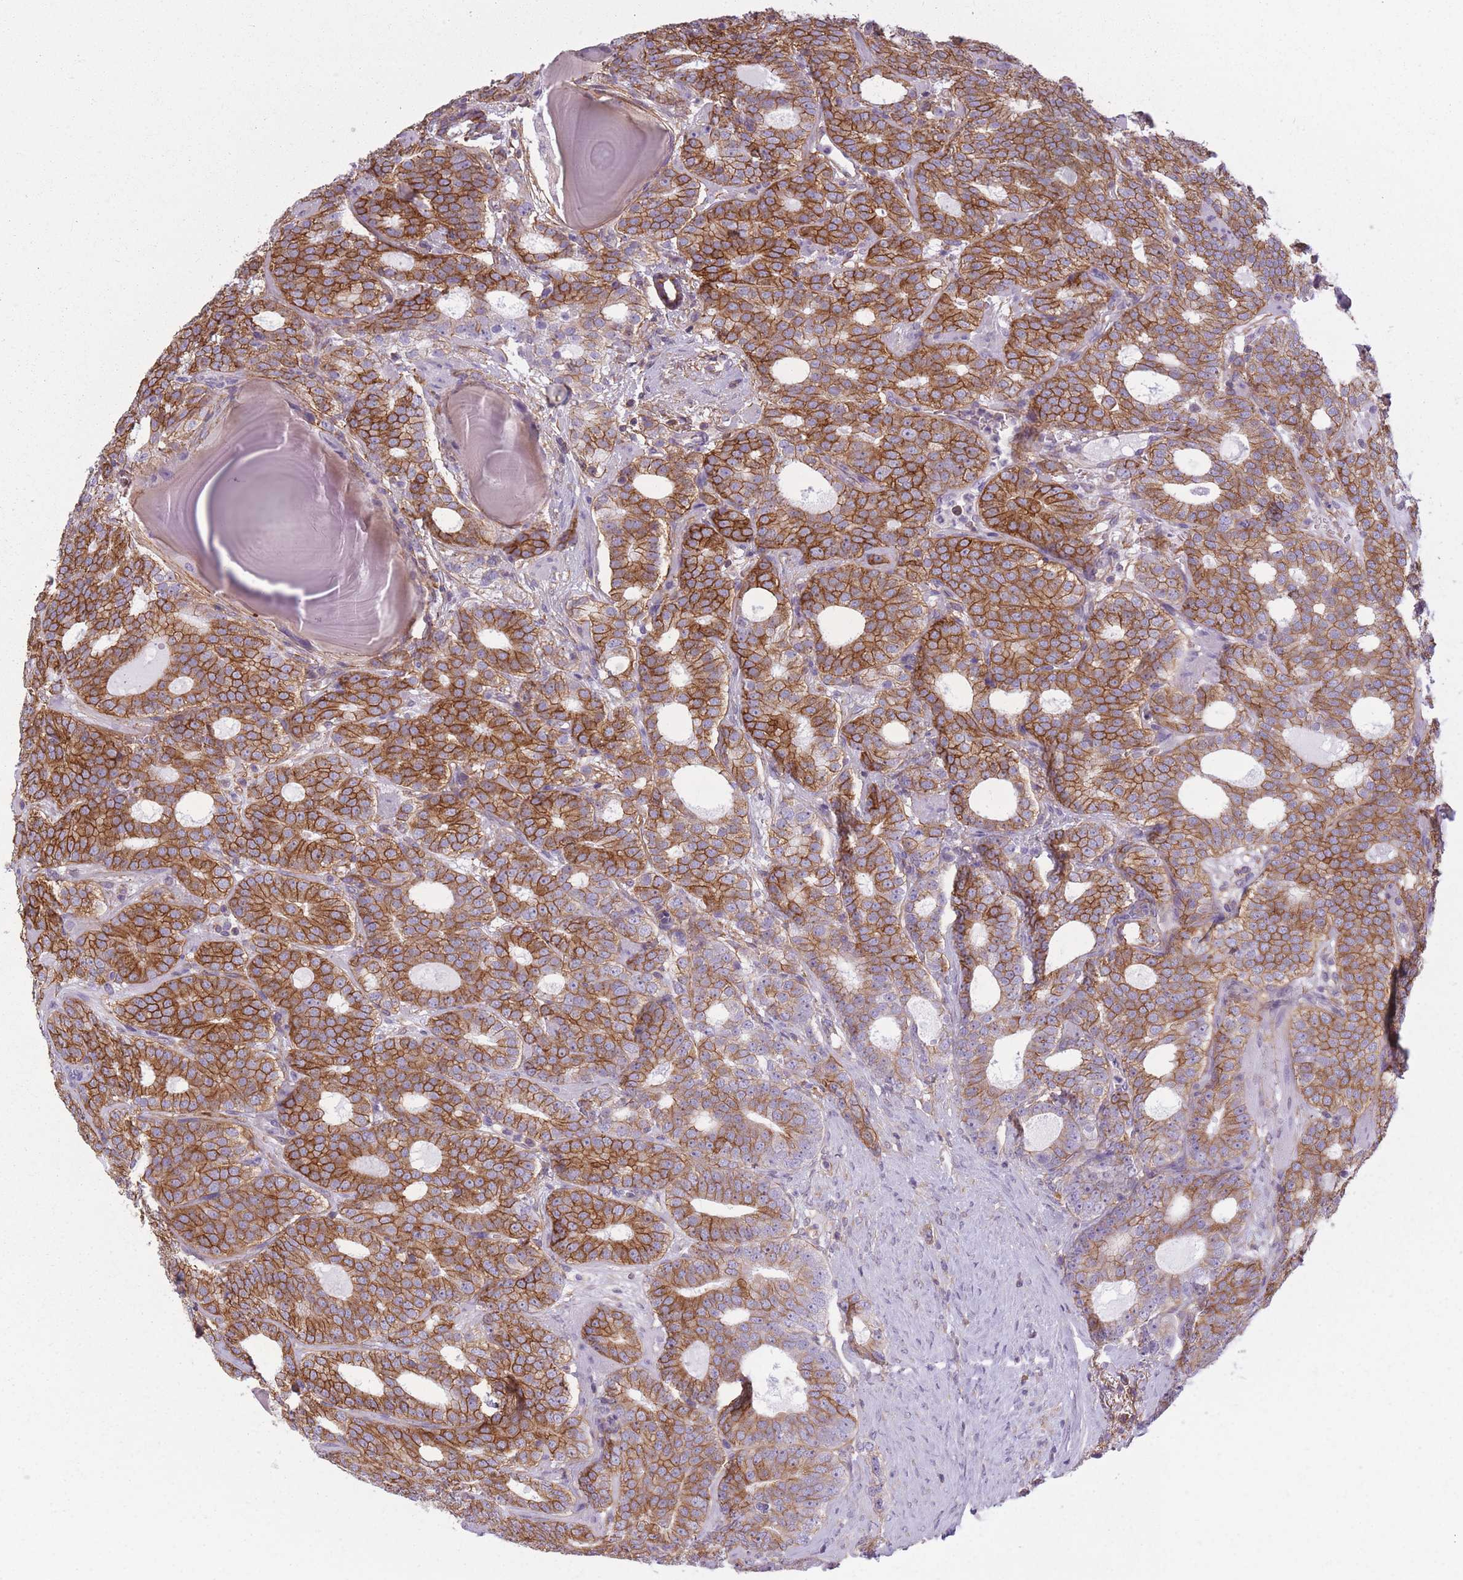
{"staining": {"intensity": "strong", "quantity": ">75%", "location": "cytoplasmic/membranous"}, "tissue": "prostate cancer", "cell_type": "Tumor cells", "image_type": "cancer", "snomed": [{"axis": "morphology", "description": "Adenocarcinoma, High grade"}, {"axis": "topography", "description": "Prostate"}], "caption": "Protein staining by immunohistochemistry (IHC) displays strong cytoplasmic/membranous expression in approximately >75% of tumor cells in adenocarcinoma (high-grade) (prostate).", "gene": "ADD1", "patient": {"sex": "male", "age": 64}}